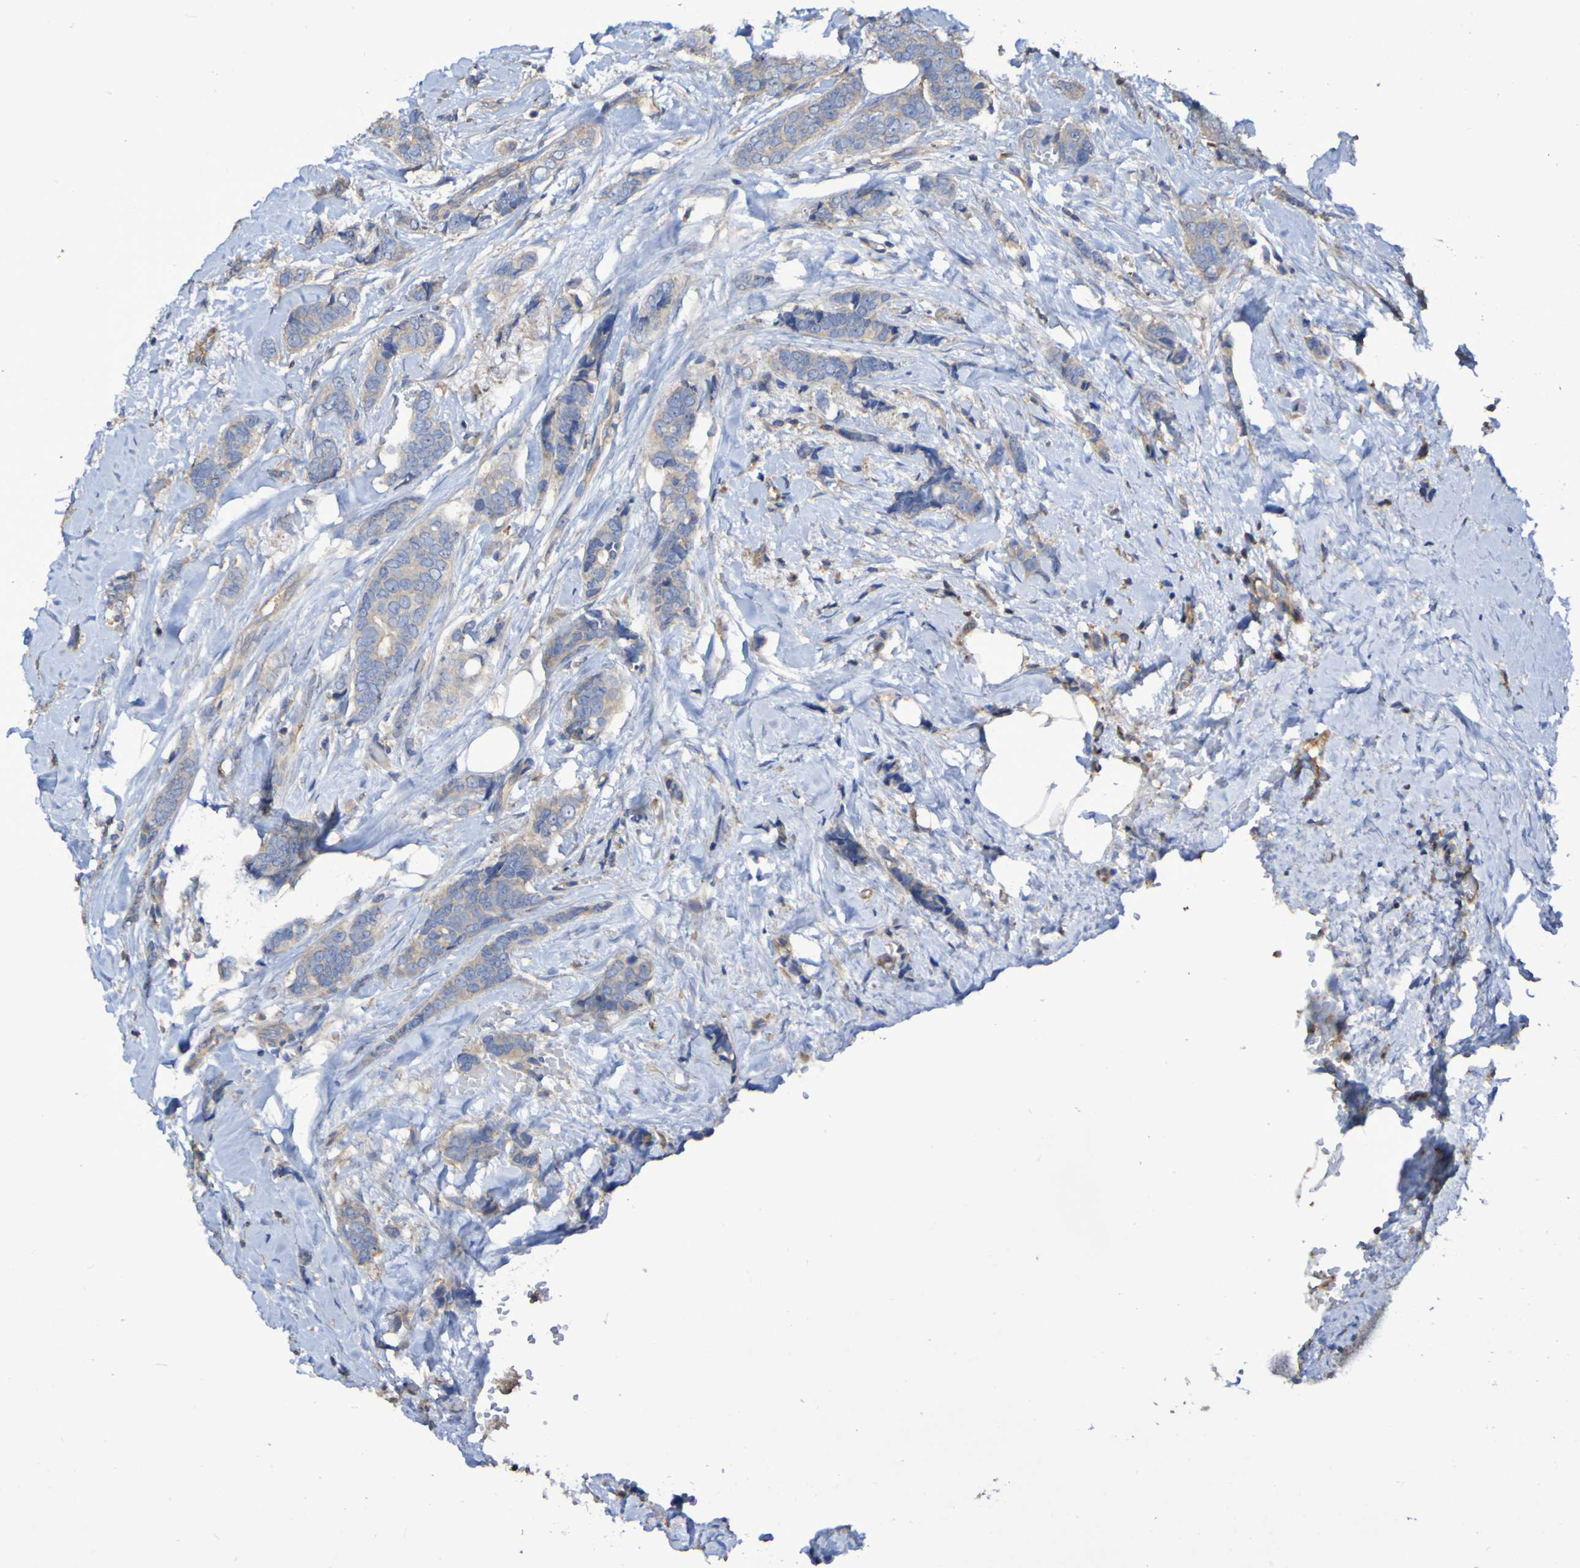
{"staining": {"intensity": "weak", "quantity": ">75%", "location": "cytoplasmic/membranous"}, "tissue": "breast cancer", "cell_type": "Tumor cells", "image_type": "cancer", "snomed": [{"axis": "morphology", "description": "Lobular carcinoma"}, {"axis": "topography", "description": "Skin"}, {"axis": "topography", "description": "Breast"}], "caption": "Lobular carcinoma (breast) stained with immunohistochemistry (IHC) reveals weak cytoplasmic/membranous positivity in about >75% of tumor cells.", "gene": "SYNJ1", "patient": {"sex": "female", "age": 46}}